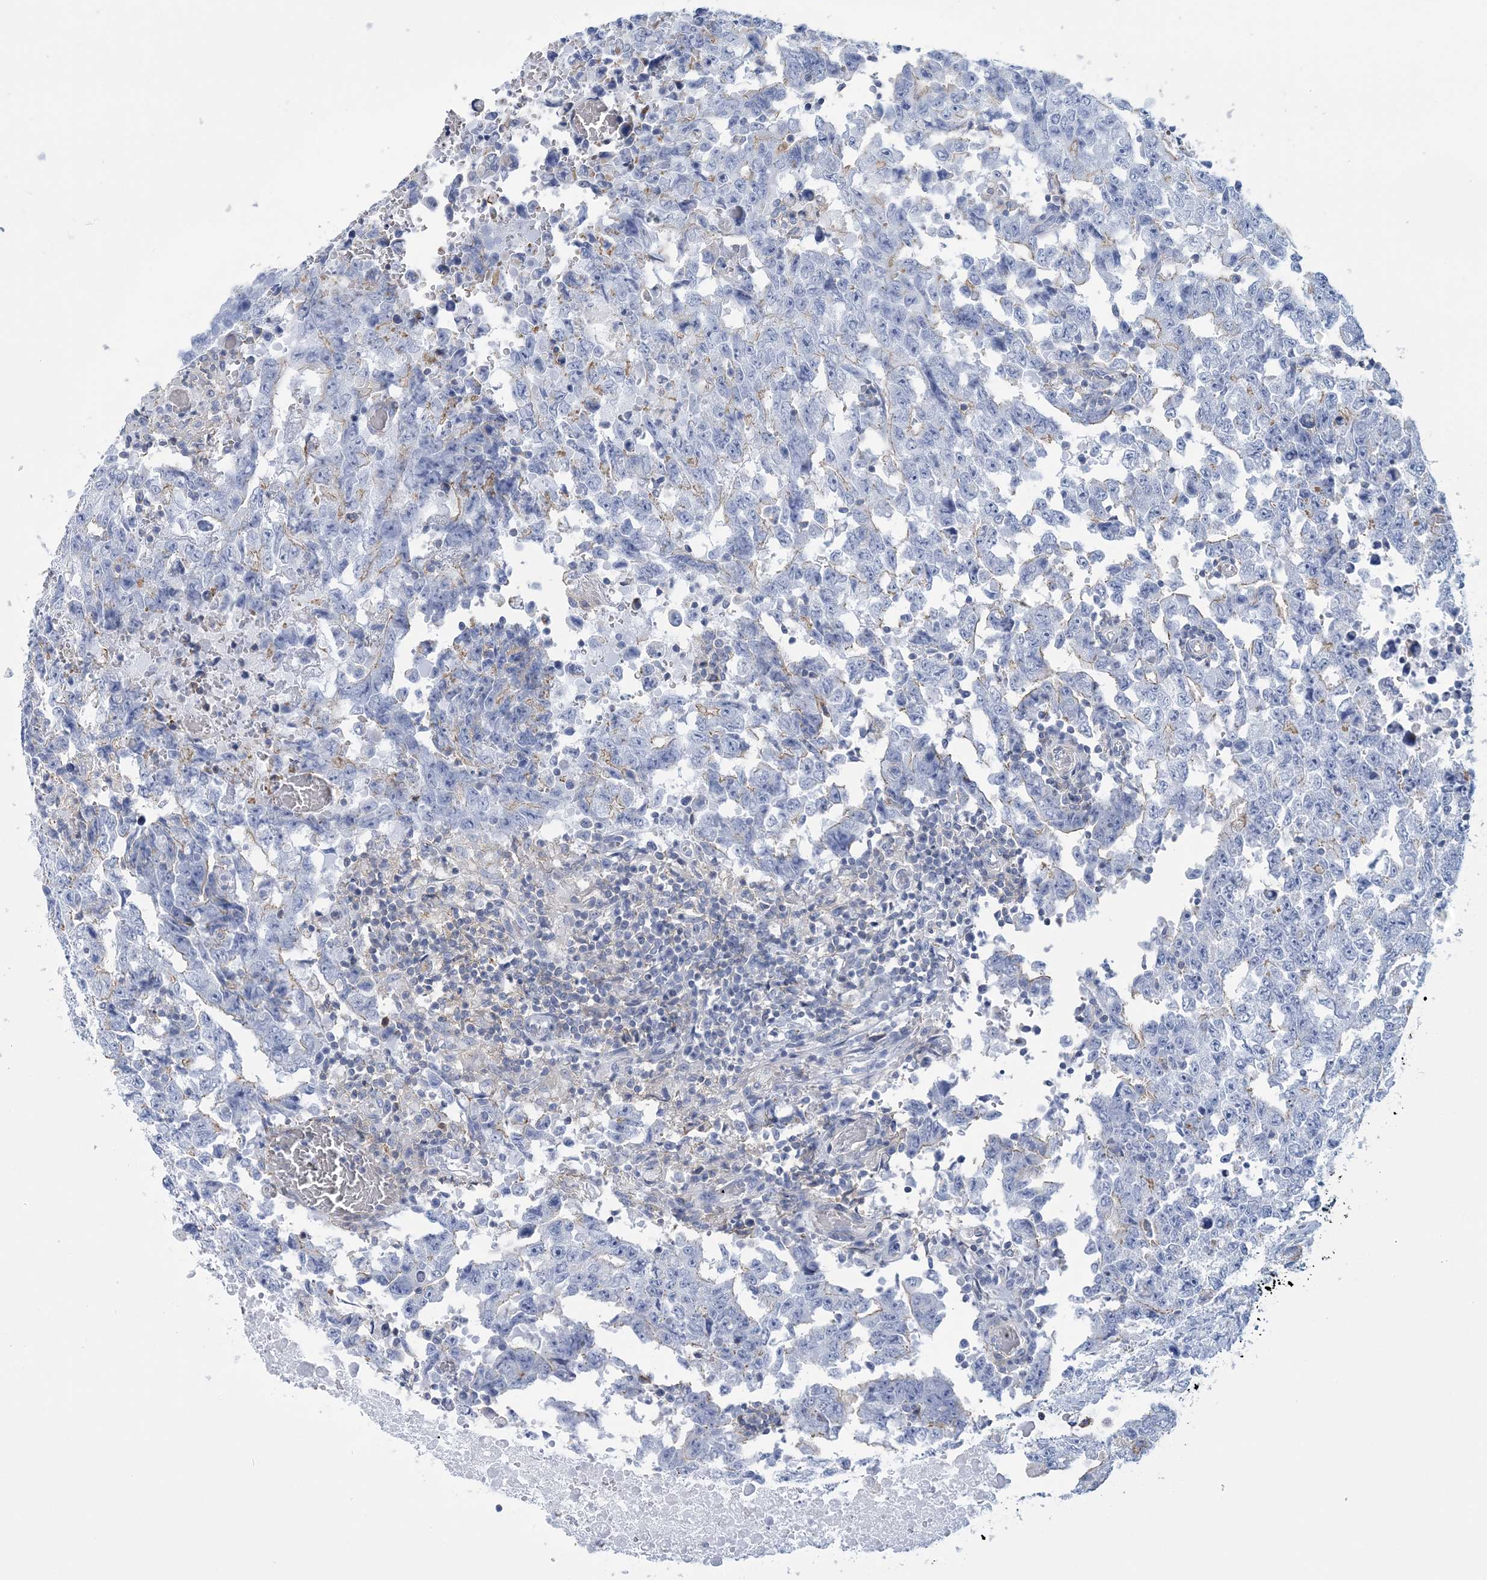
{"staining": {"intensity": "negative", "quantity": "none", "location": "none"}, "tissue": "testis cancer", "cell_type": "Tumor cells", "image_type": "cancer", "snomed": [{"axis": "morphology", "description": "Carcinoma, Embryonal, NOS"}, {"axis": "topography", "description": "Testis"}], "caption": "Human testis cancer (embryonal carcinoma) stained for a protein using immunohistochemistry demonstrates no staining in tumor cells.", "gene": "C11orf21", "patient": {"sex": "male", "age": 26}}